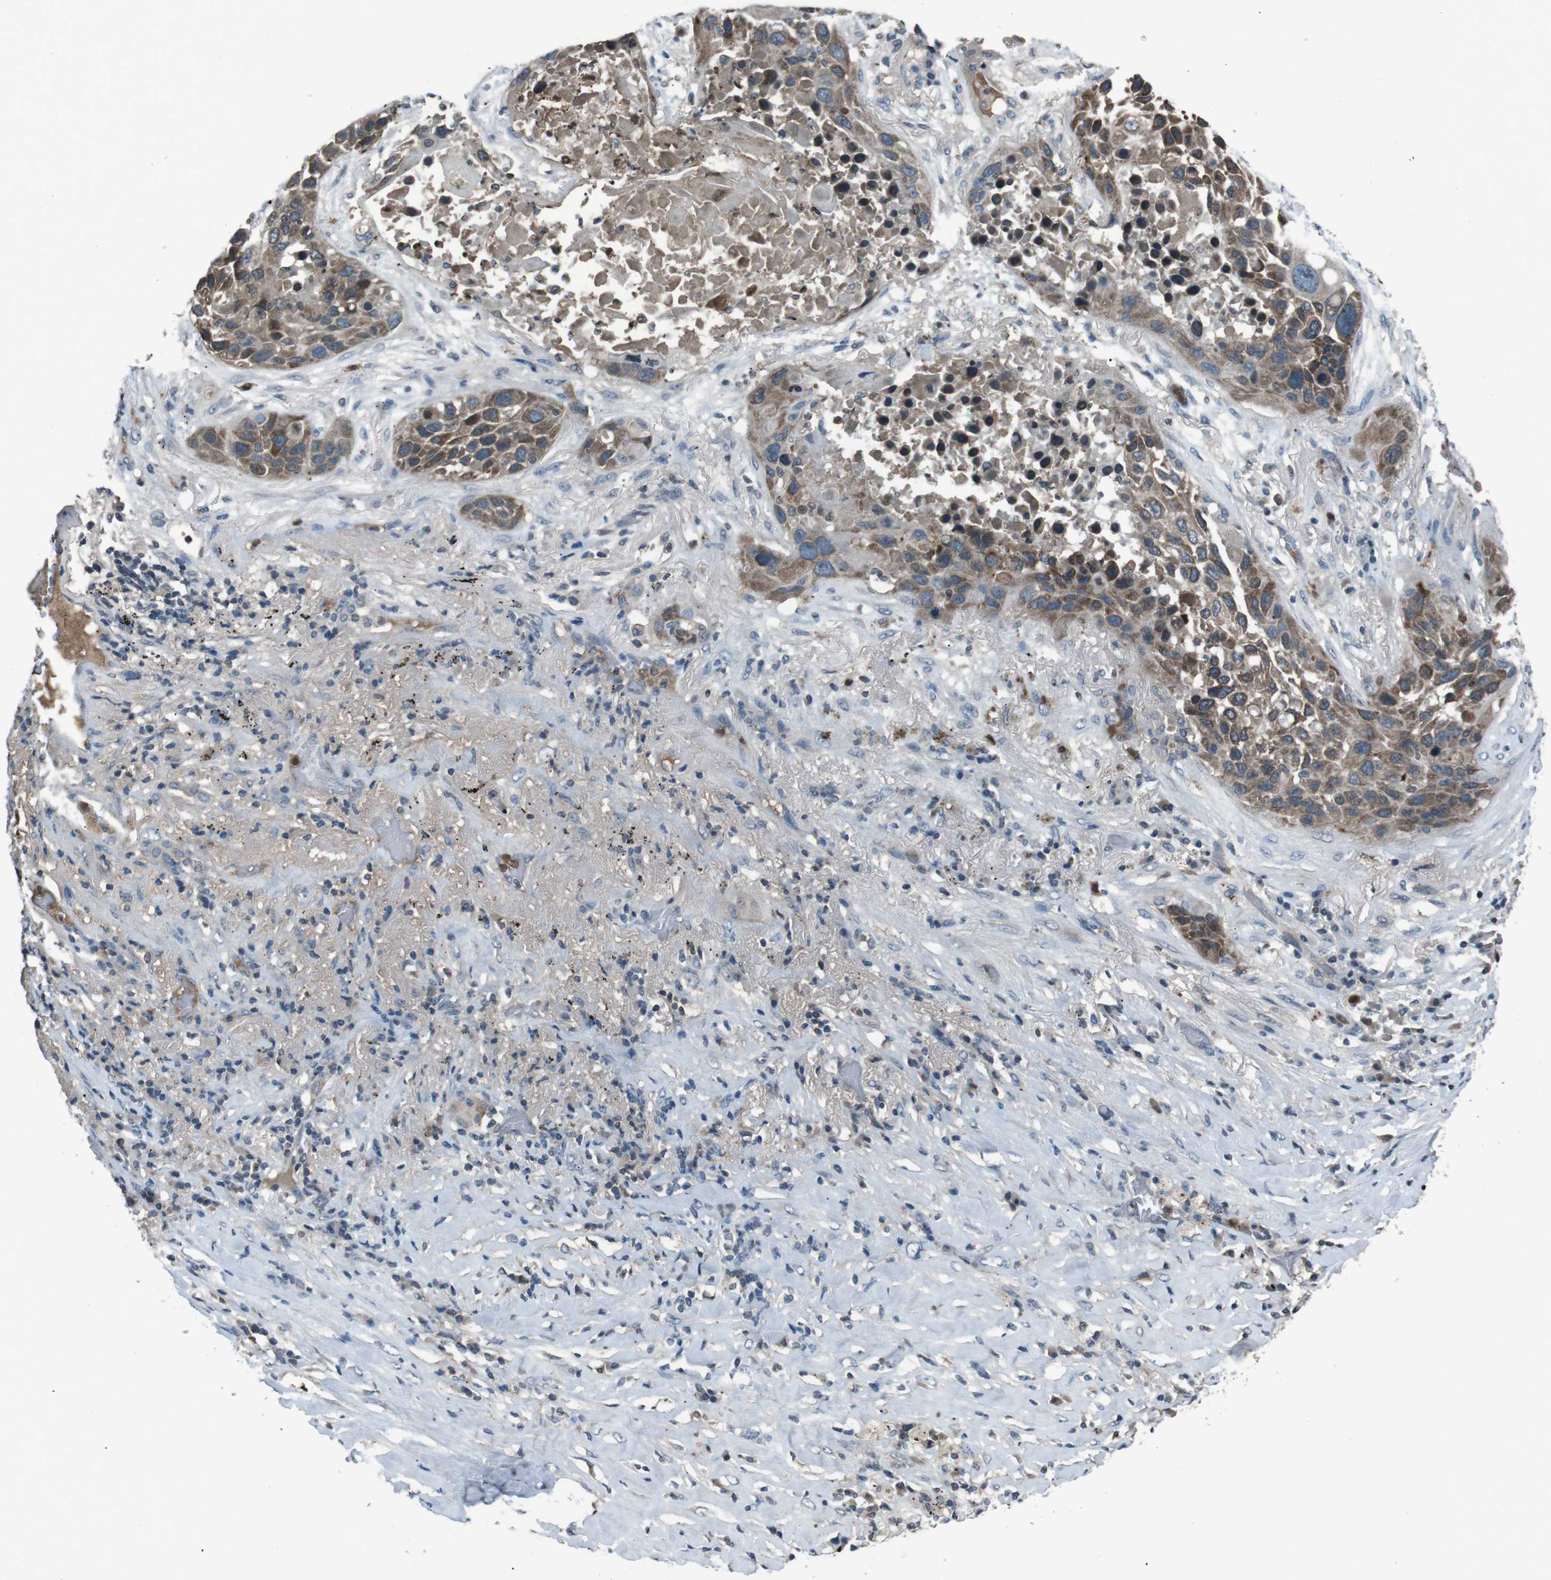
{"staining": {"intensity": "moderate", "quantity": ">75%", "location": "cytoplasmic/membranous"}, "tissue": "lung cancer", "cell_type": "Tumor cells", "image_type": "cancer", "snomed": [{"axis": "morphology", "description": "Squamous cell carcinoma, NOS"}, {"axis": "topography", "description": "Lung"}], "caption": "High-power microscopy captured an immunohistochemistry (IHC) micrograph of squamous cell carcinoma (lung), revealing moderate cytoplasmic/membranous expression in approximately >75% of tumor cells.", "gene": "UGT1A6", "patient": {"sex": "male", "age": 57}}